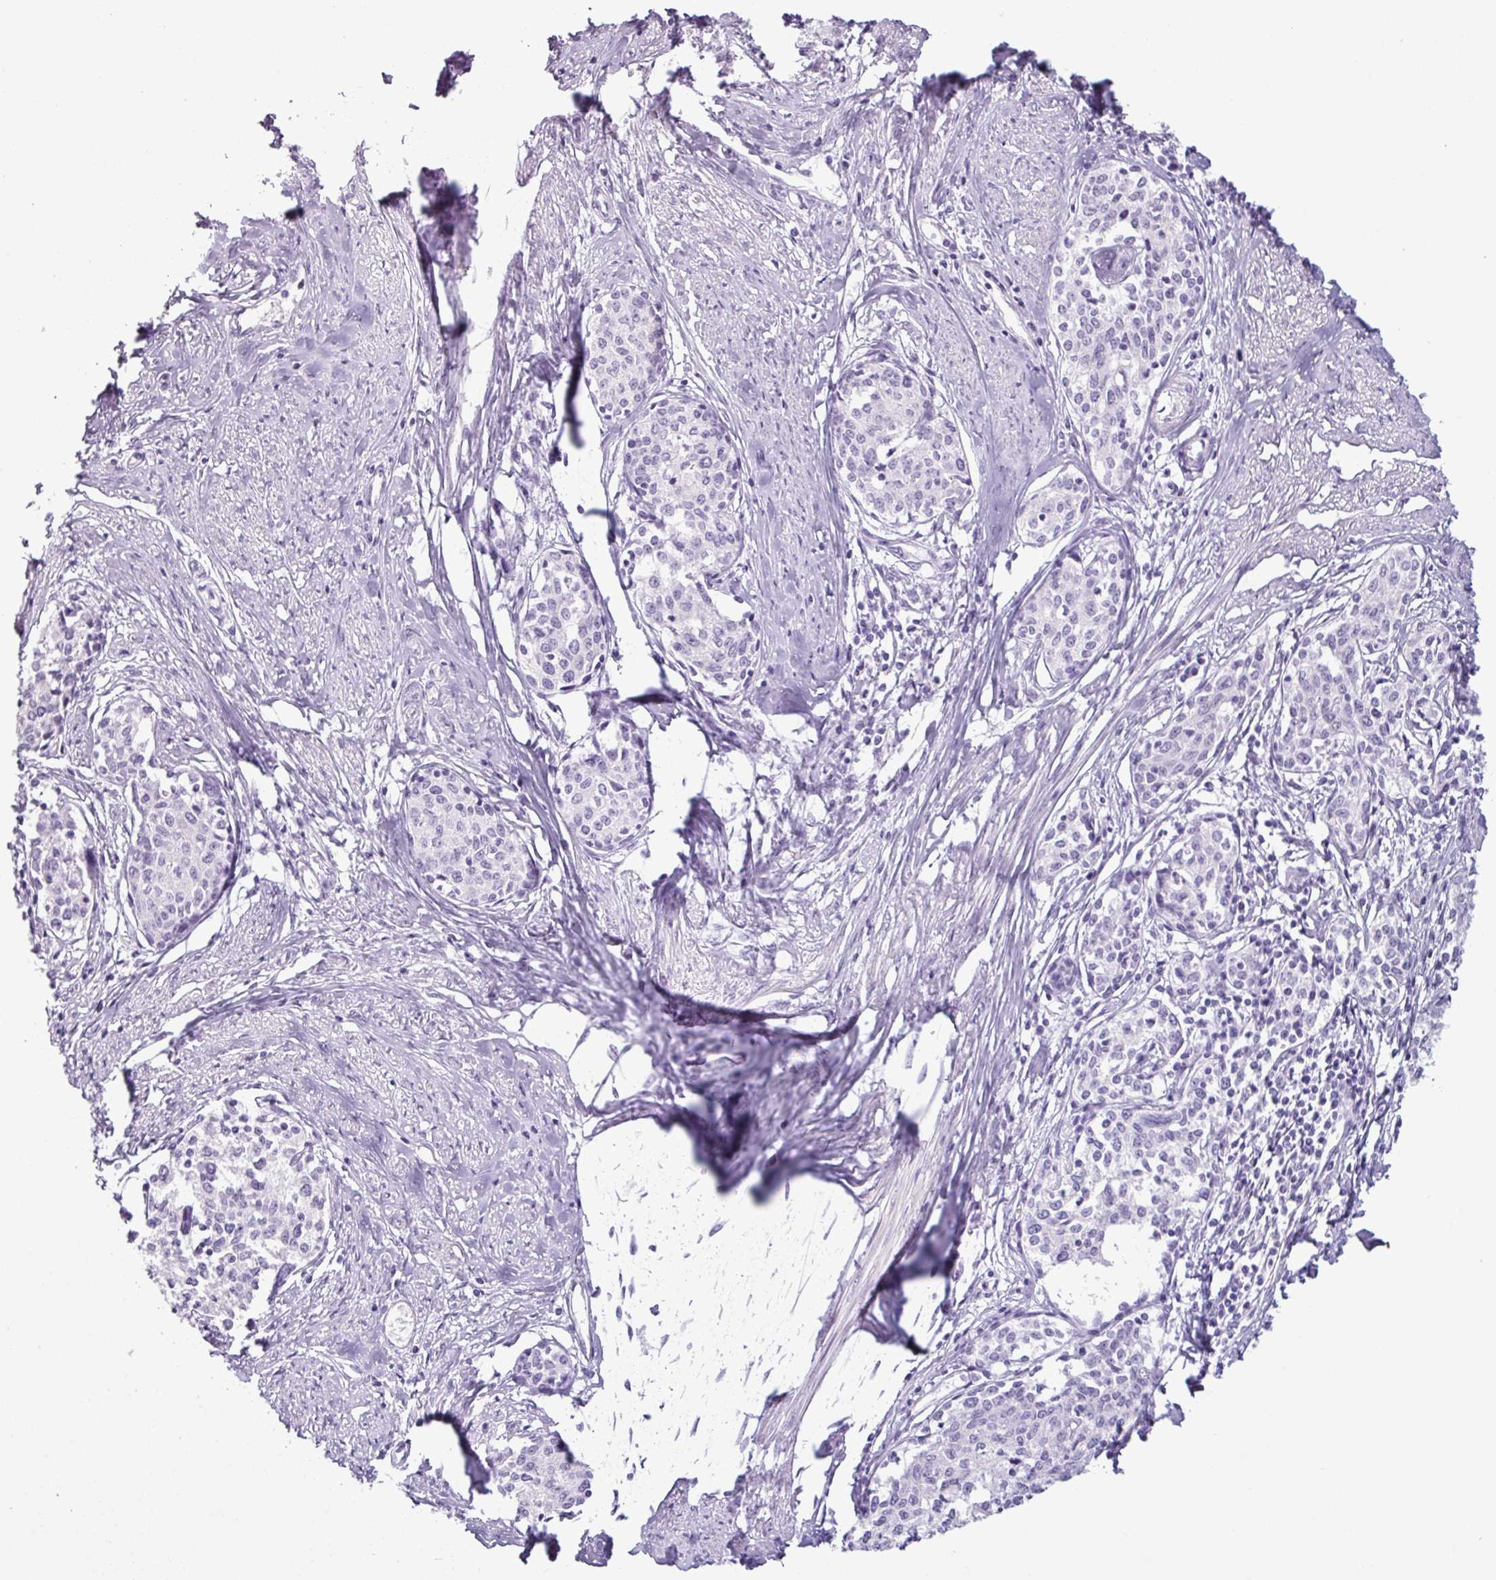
{"staining": {"intensity": "negative", "quantity": "none", "location": "none"}, "tissue": "cervical cancer", "cell_type": "Tumor cells", "image_type": "cancer", "snomed": [{"axis": "morphology", "description": "Squamous cell carcinoma, NOS"}, {"axis": "morphology", "description": "Adenocarcinoma, NOS"}, {"axis": "topography", "description": "Cervix"}], "caption": "A photomicrograph of human cervical cancer (adenocarcinoma) is negative for staining in tumor cells.", "gene": "SCT", "patient": {"sex": "female", "age": 52}}